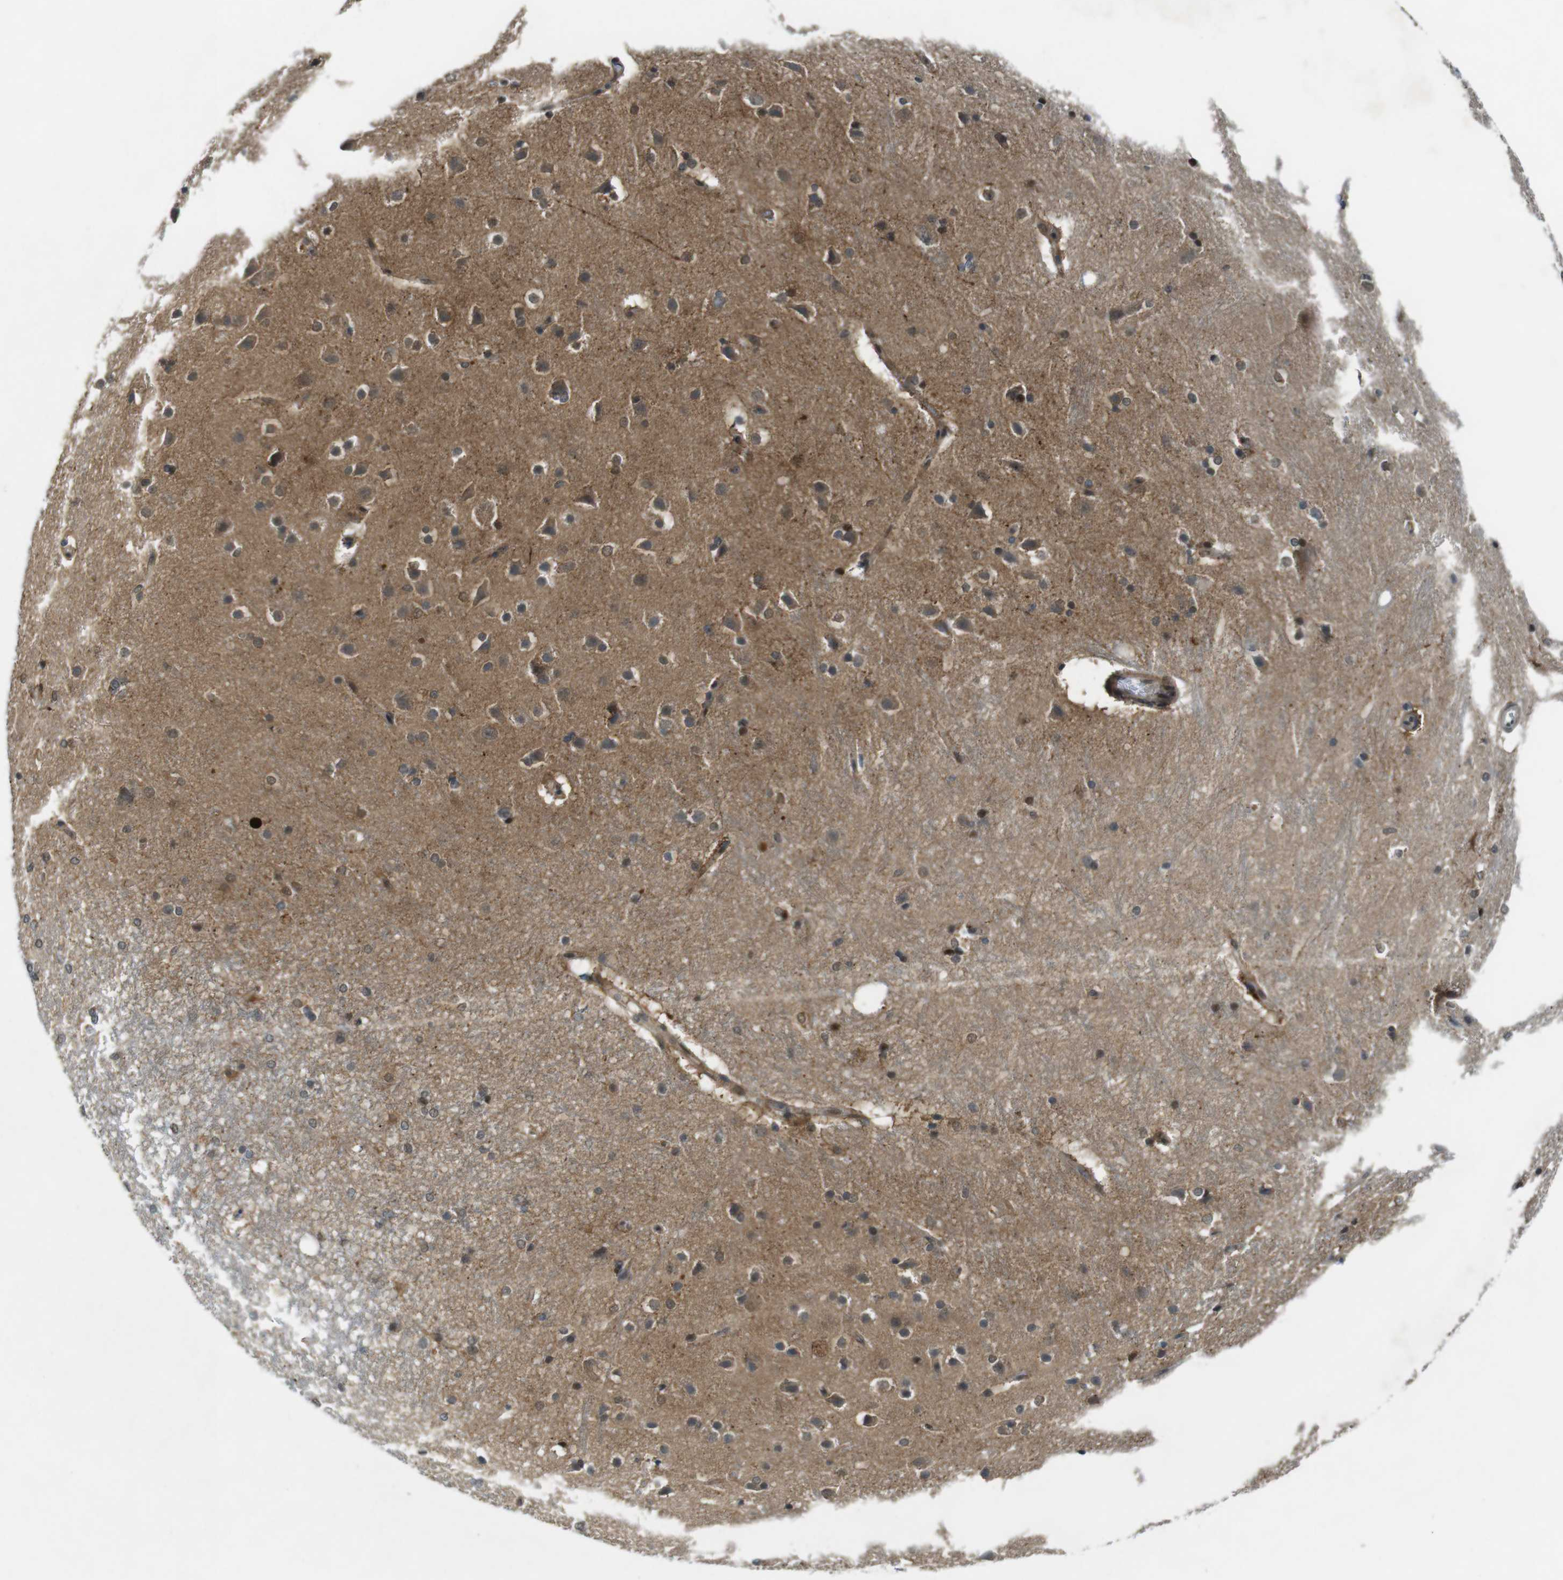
{"staining": {"intensity": "moderate", "quantity": "<25%", "location": "cytoplasmic/membranous,nuclear"}, "tissue": "hippocampus", "cell_type": "Glial cells", "image_type": "normal", "snomed": [{"axis": "morphology", "description": "Normal tissue, NOS"}, {"axis": "topography", "description": "Hippocampus"}], "caption": "A brown stain labels moderate cytoplasmic/membranous,nuclear expression of a protein in glial cells of unremarkable hippocampus. The staining is performed using DAB brown chromogen to label protein expression. The nuclei are counter-stained blue using hematoxylin.", "gene": "MAPKAPK5", "patient": {"sex": "female", "age": 19}}